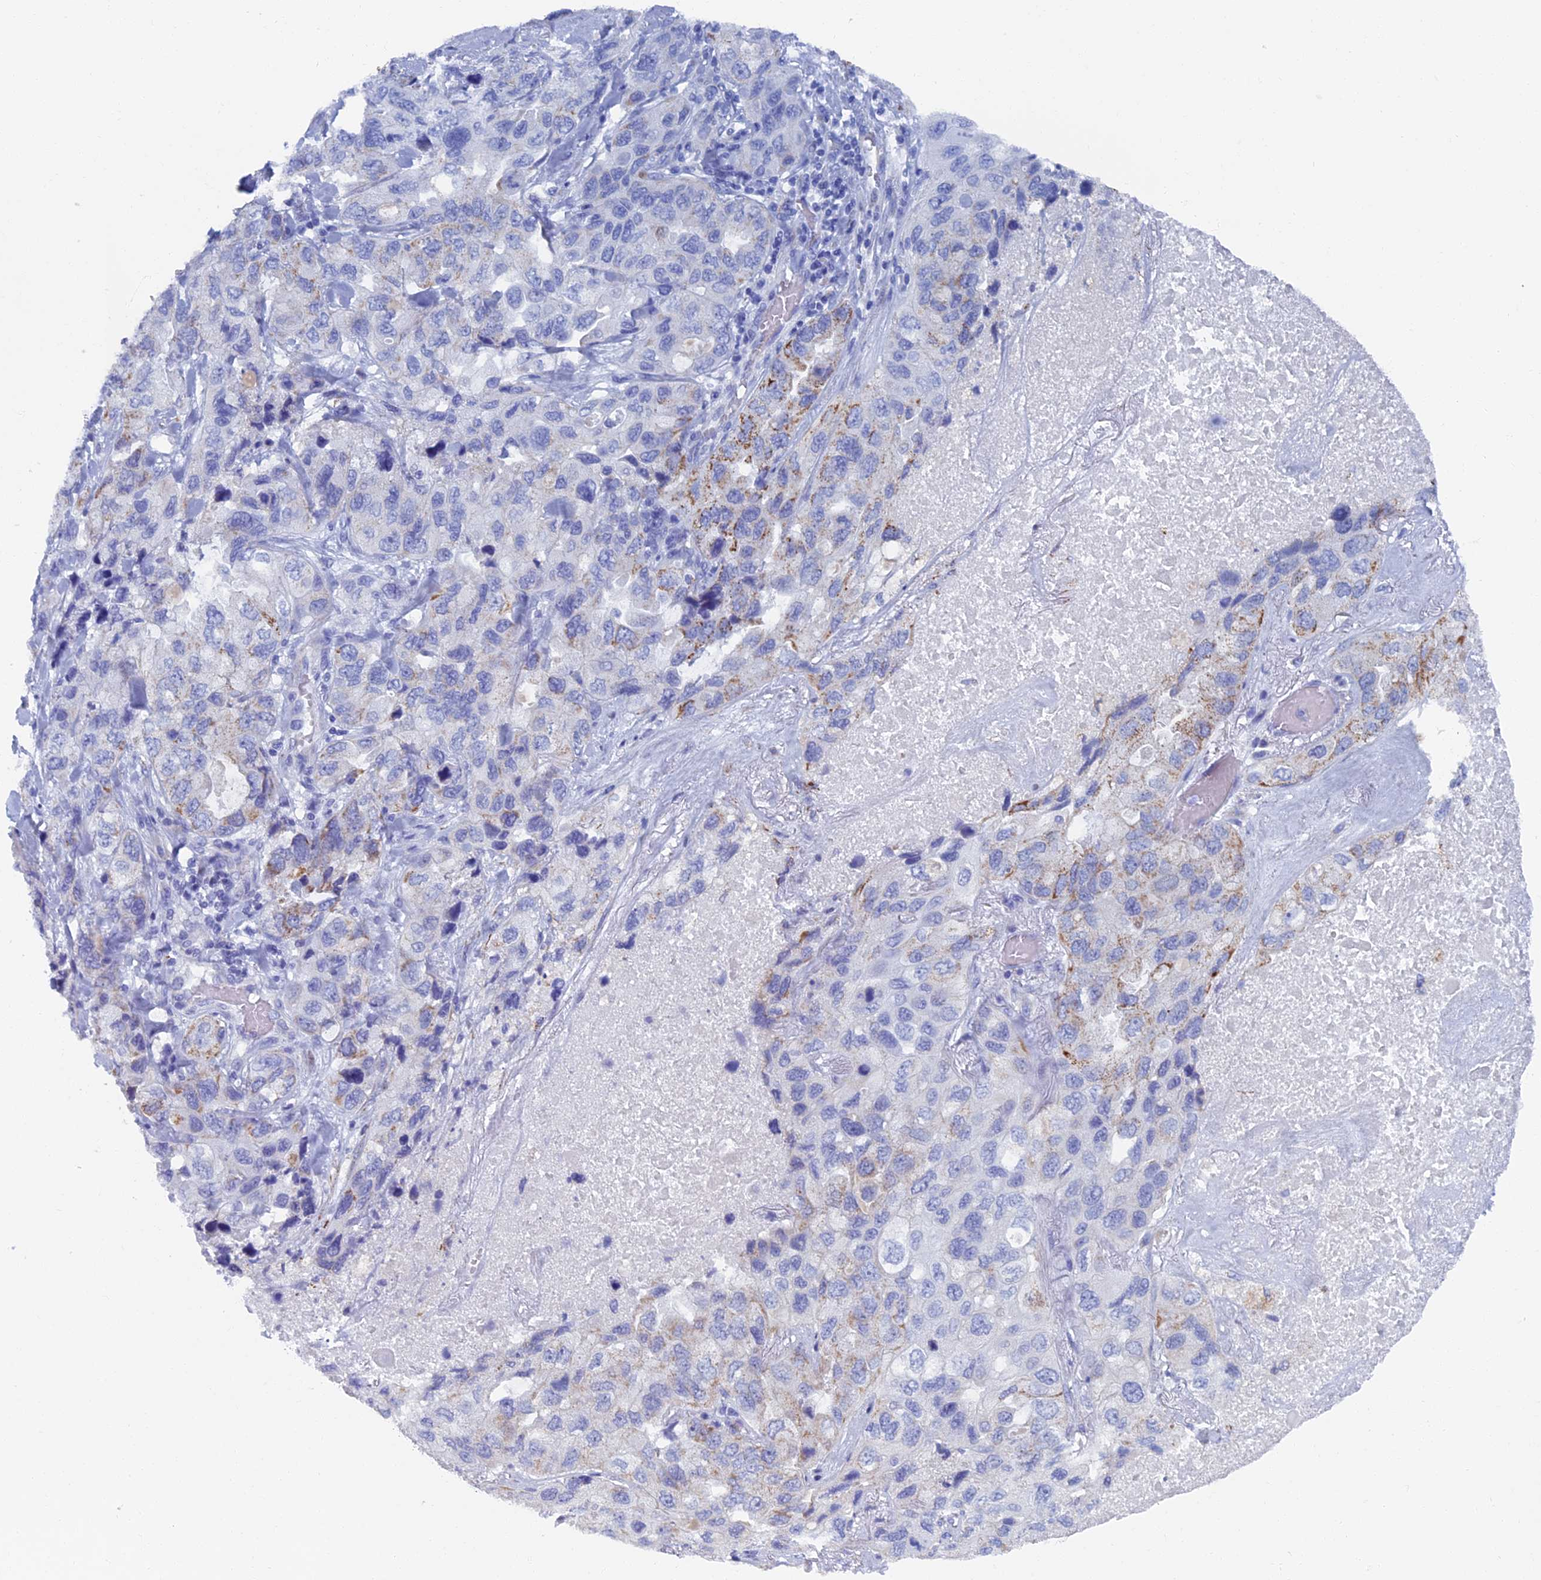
{"staining": {"intensity": "moderate", "quantity": "<25%", "location": "cytoplasmic/membranous"}, "tissue": "lung cancer", "cell_type": "Tumor cells", "image_type": "cancer", "snomed": [{"axis": "morphology", "description": "Squamous cell carcinoma, NOS"}, {"axis": "topography", "description": "Lung"}], "caption": "Immunohistochemistry histopathology image of lung cancer (squamous cell carcinoma) stained for a protein (brown), which exhibits low levels of moderate cytoplasmic/membranous staining in approximately <25% of tumor cells.", "gene": "OAT", "patient": {"sex": "female", "age": 73}}